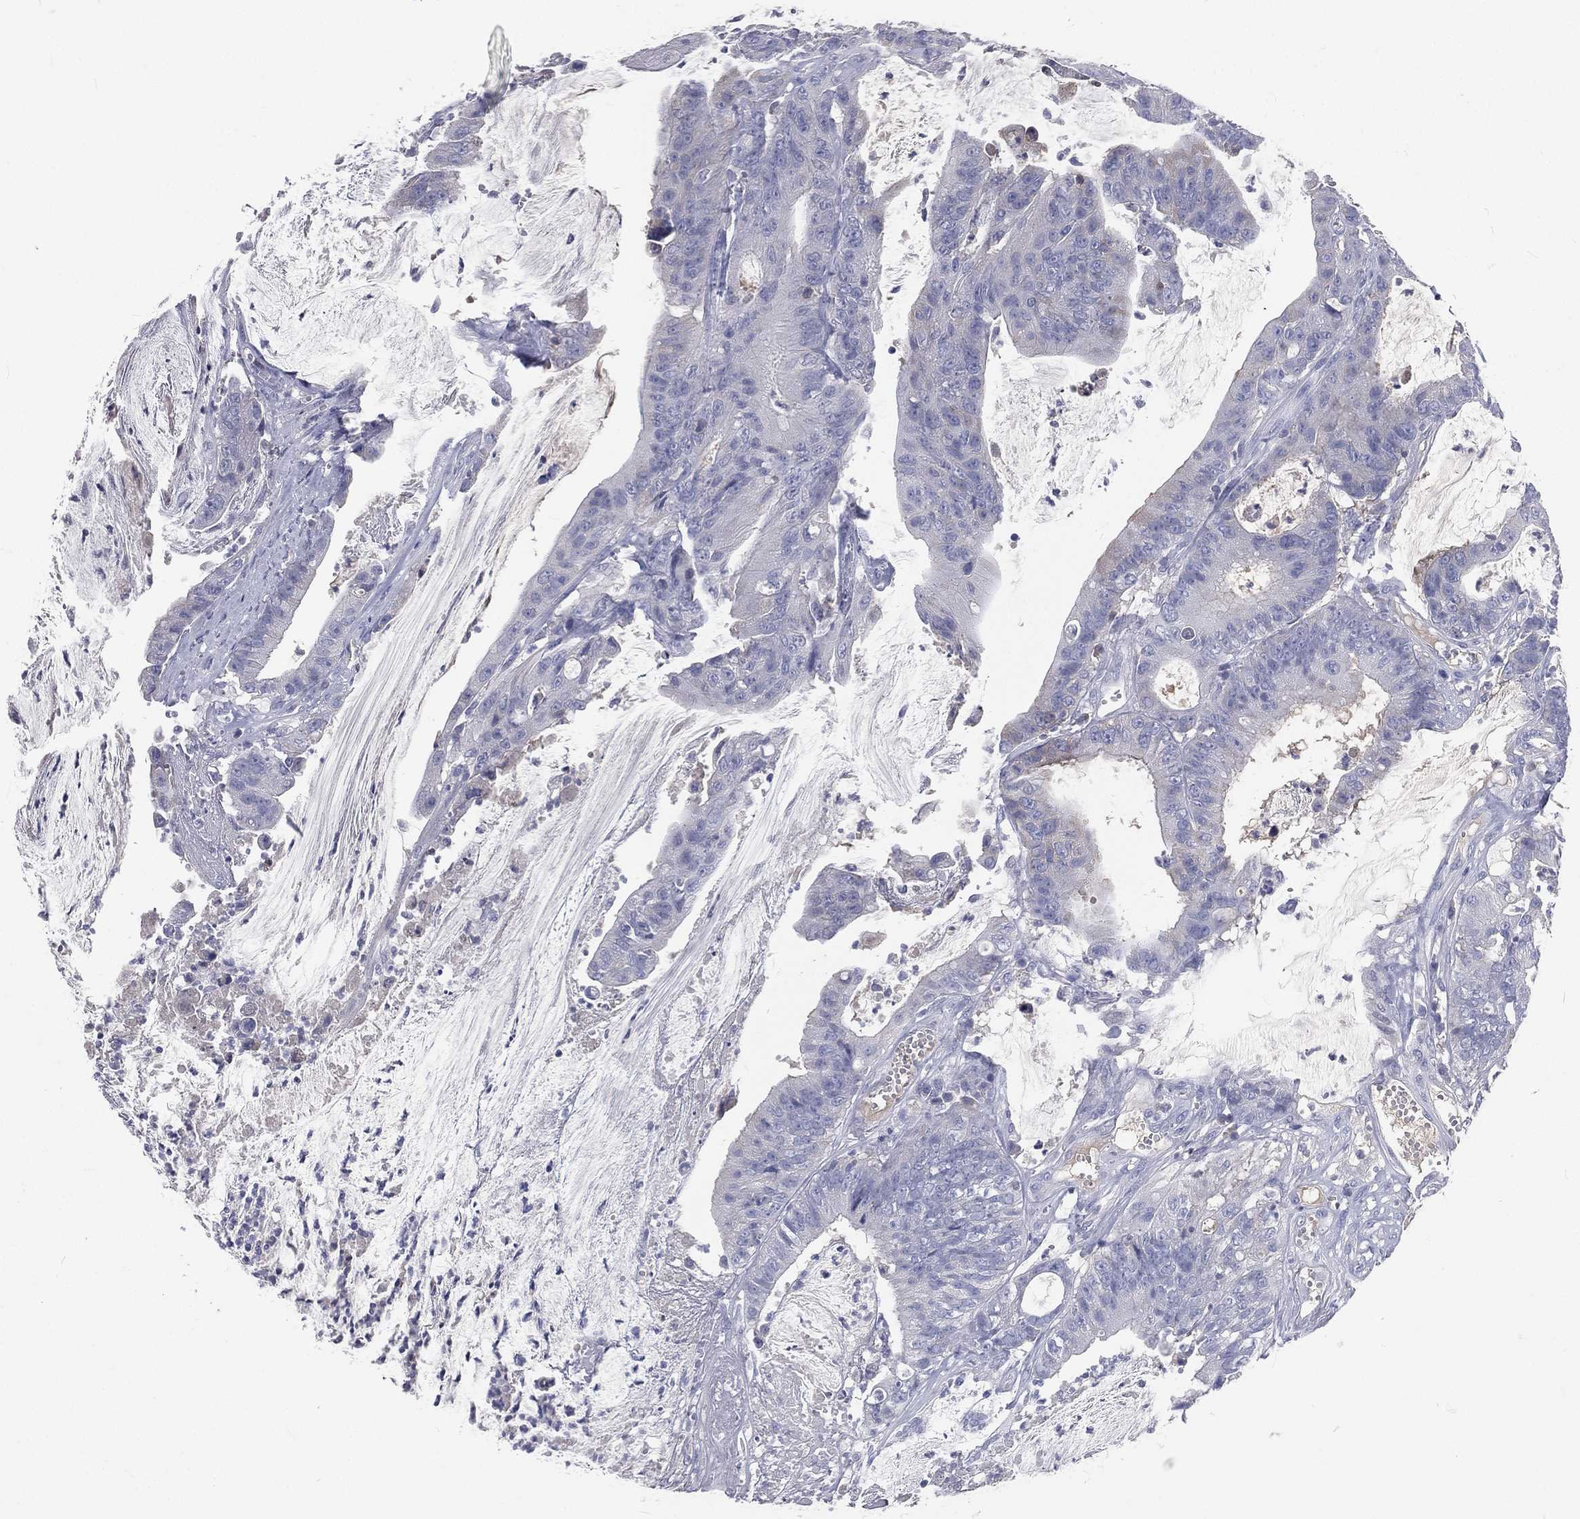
{"staining": {"intensity": "negative", "quantity": "none", "location": "none"}, "tissue": "colorectal cancer", "cell_type": "Tumor cells", "image_type": "cancer", "snomed": [{"axis": "morphology", "description": "Adenocarcinoma, NOS"}, {"axis": "topography", "description": "Colon"}], "caption": "IHC micrograph of colorectal adenocarcinoma stained for a protein (brown), which shows no staining in tumor cells.", "gene": "CD3D", "patient": {"sex": "female", "age": 69}}